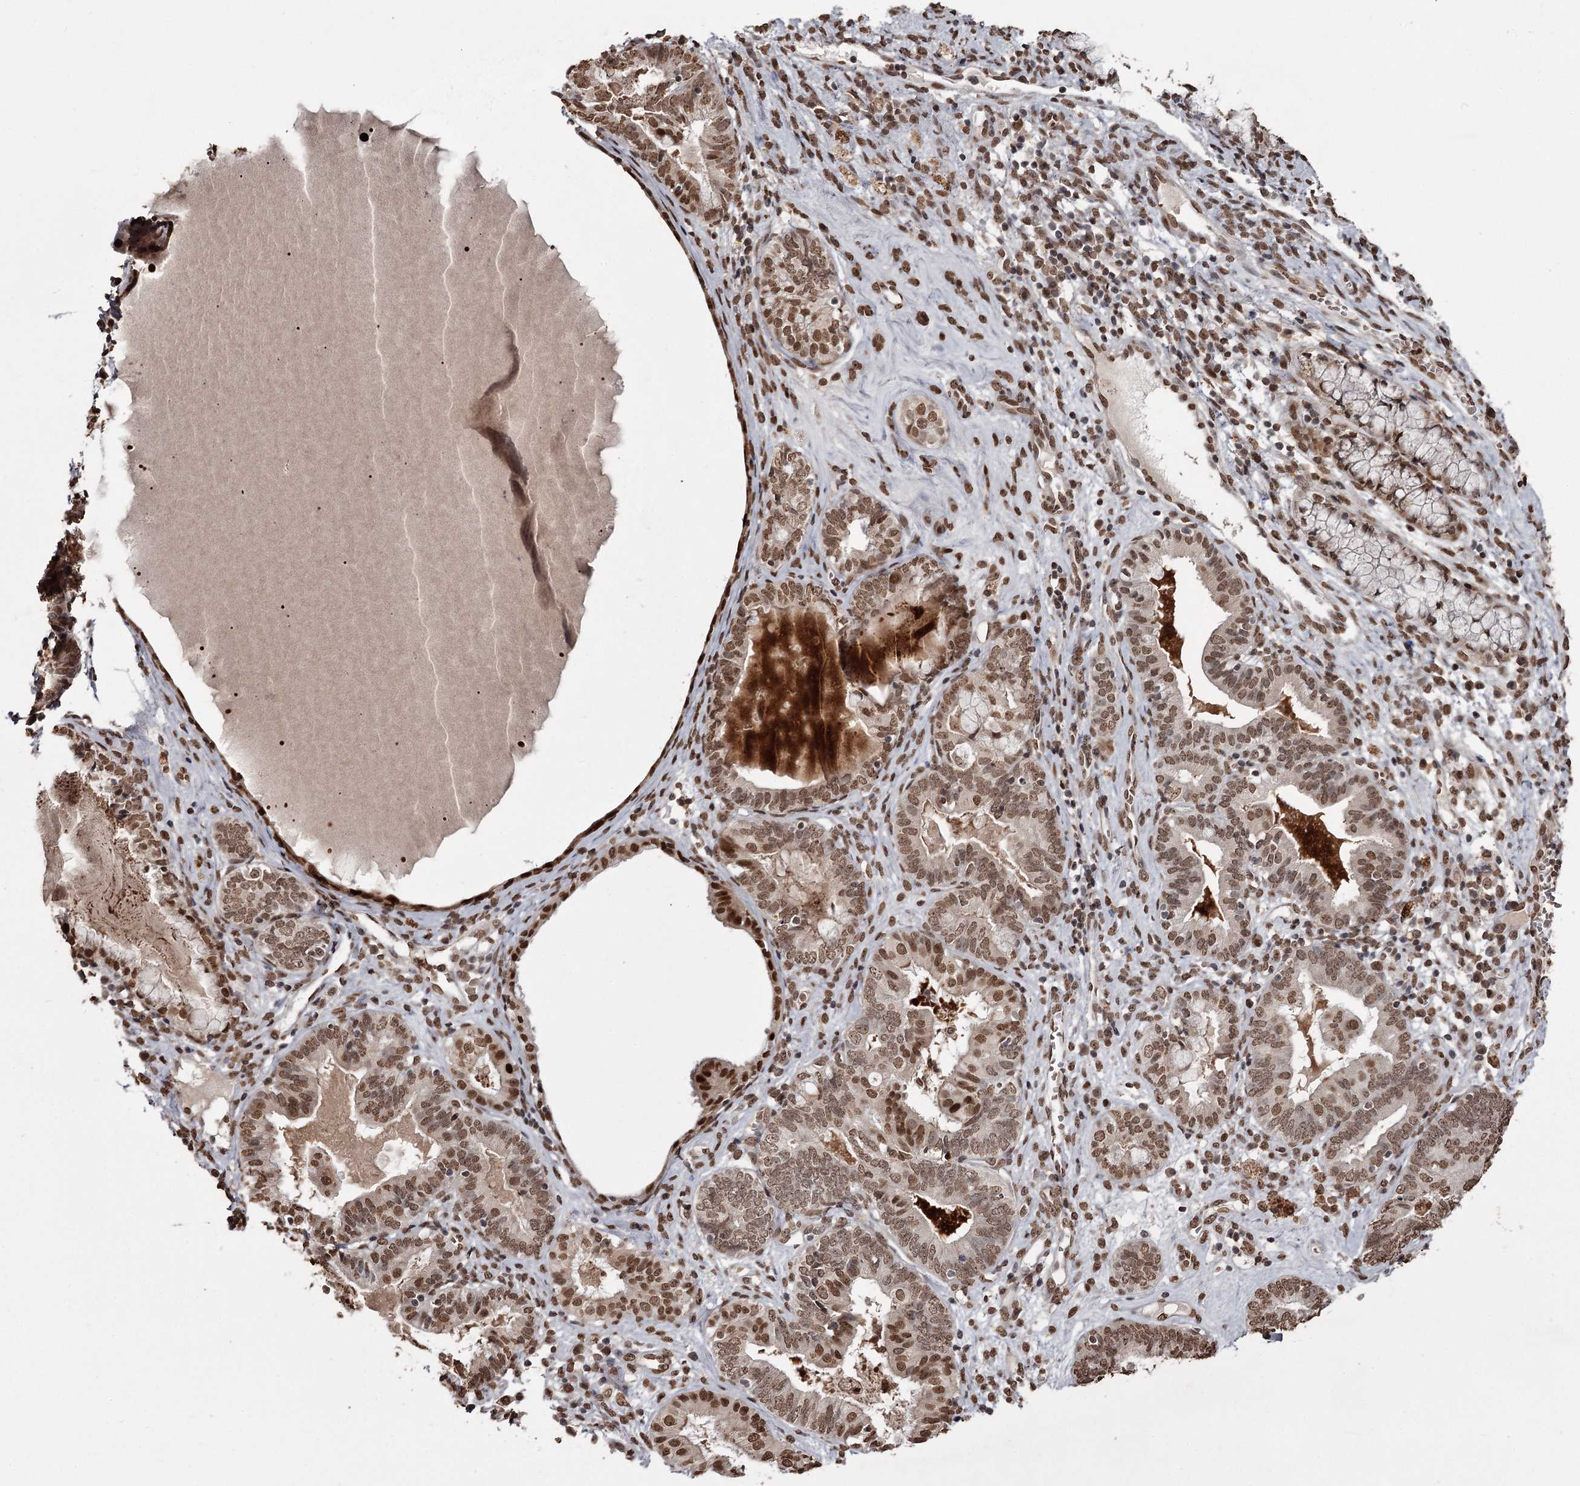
{"staining": {"intensity": "moderate", "quantity": ">75%", "location": "nuclear"}, "tissue": "endometrial cancer", "cell_type": "Tumor cells", "image_type": "cancer", "snomed": [{"axis": "morphology", "description": "Adenocarcinoma, NOS"}, {"axis": "topography", "description": "Endometrium"}], "caption": "An image showing moderate nuclear expression in approximately >75% of tumor cells in endometrial adenocarcinoma, as visualized by brown immunohistochemical staining.", "gene": "THYN1", "patient": {"sex": "female", "age": 79}}